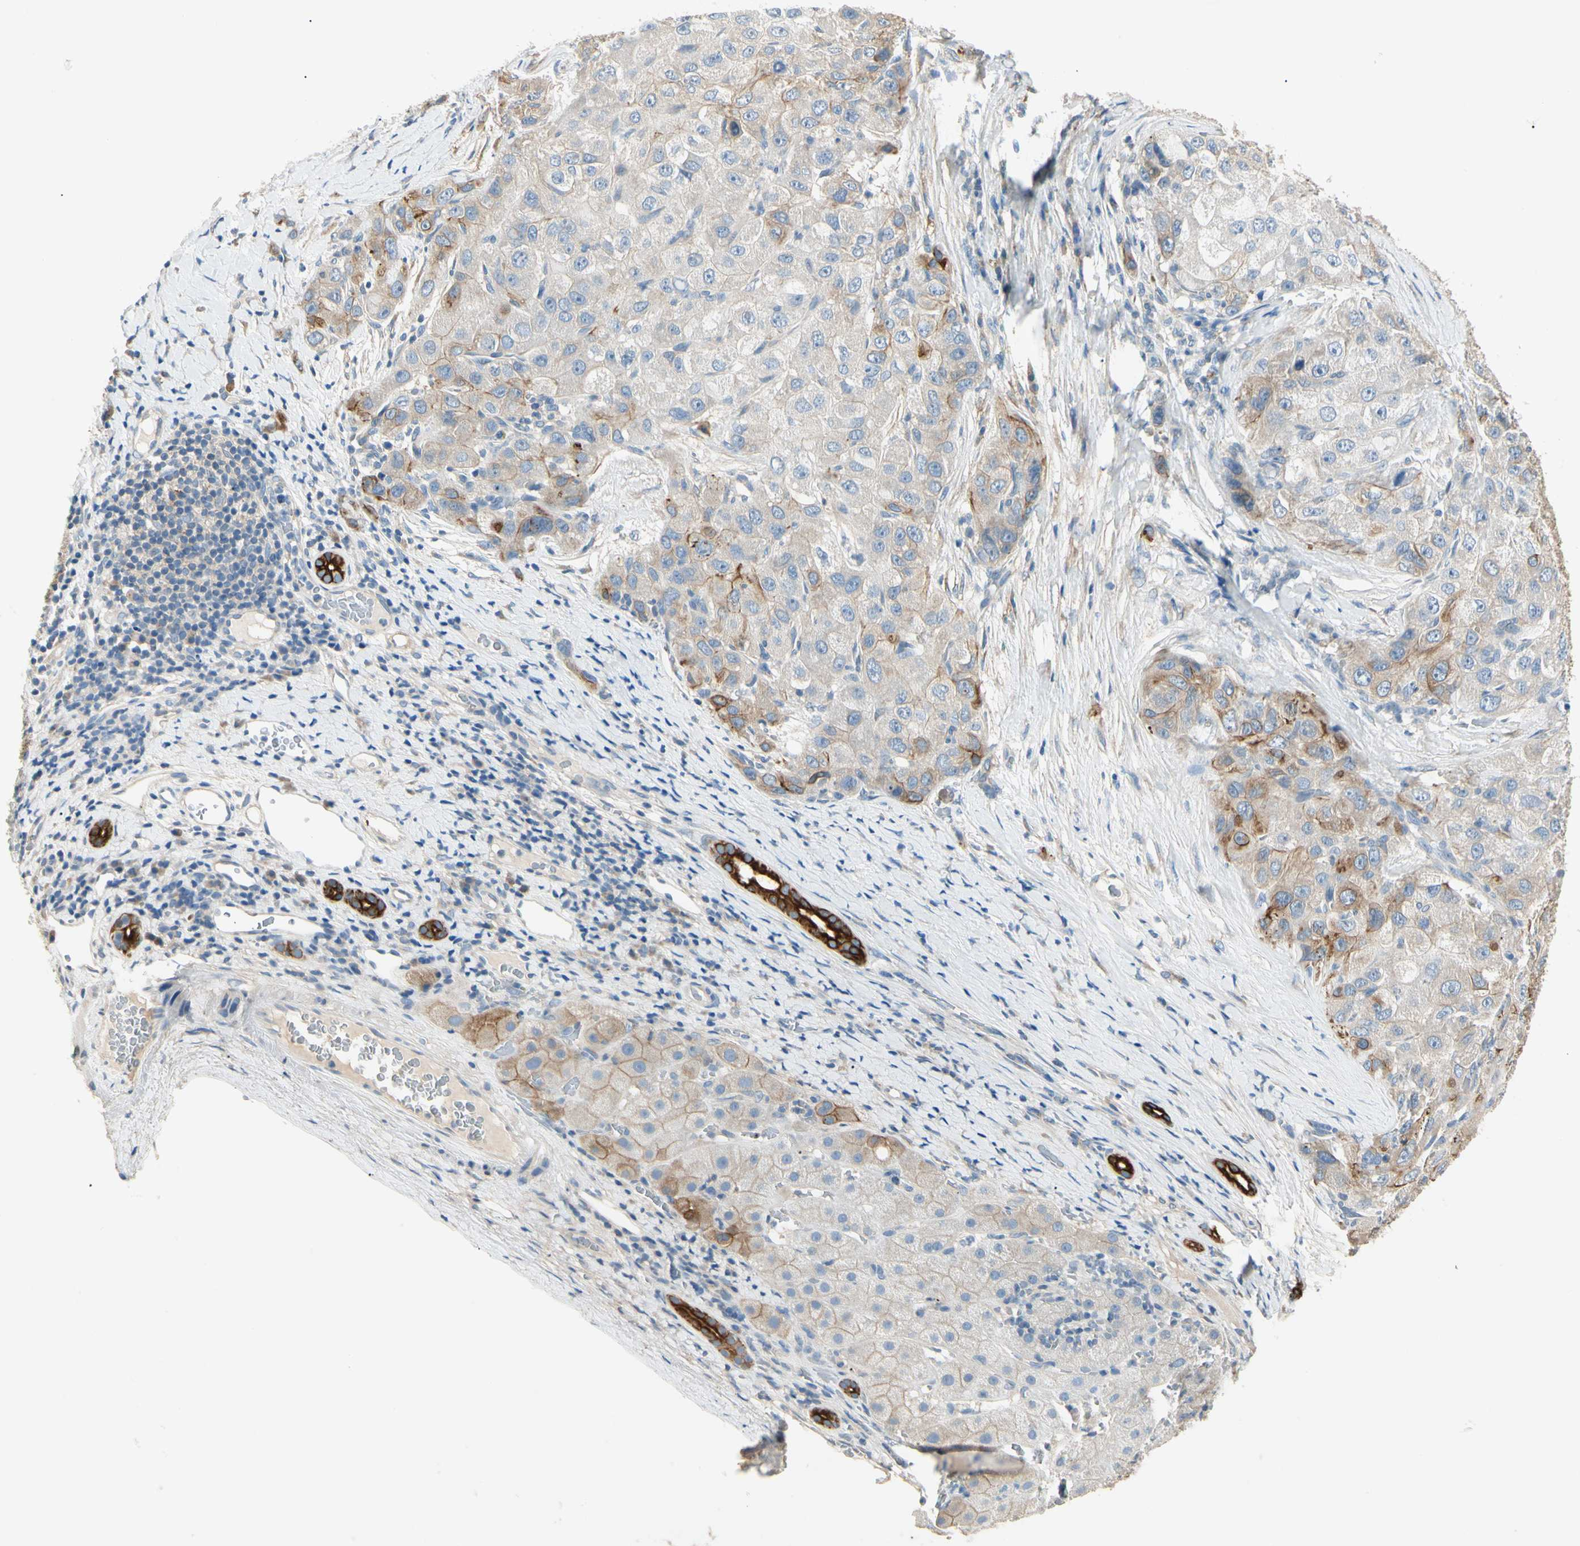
{"staining": {"intensity": "moderate", "quantity": "<25%", "location": "cytoplasmic/membranous"}, "tissue": "liver cancer", "cell_type": "Tumor cells", "image_type": "cancer", "snomed": [{"axis": "morphology", "description": "Carcinoma, Hepatocellular, NOS"}, {"axis": "topography", "description": "Liver"}], "caption": "Tumor cells exhibit low levels of moderate cytoplasmic/membranous positivity in approximately <25% of cells in liver cancer.", "gene": "DUSP12", "patient": {"sex": "male", "age": 80}}